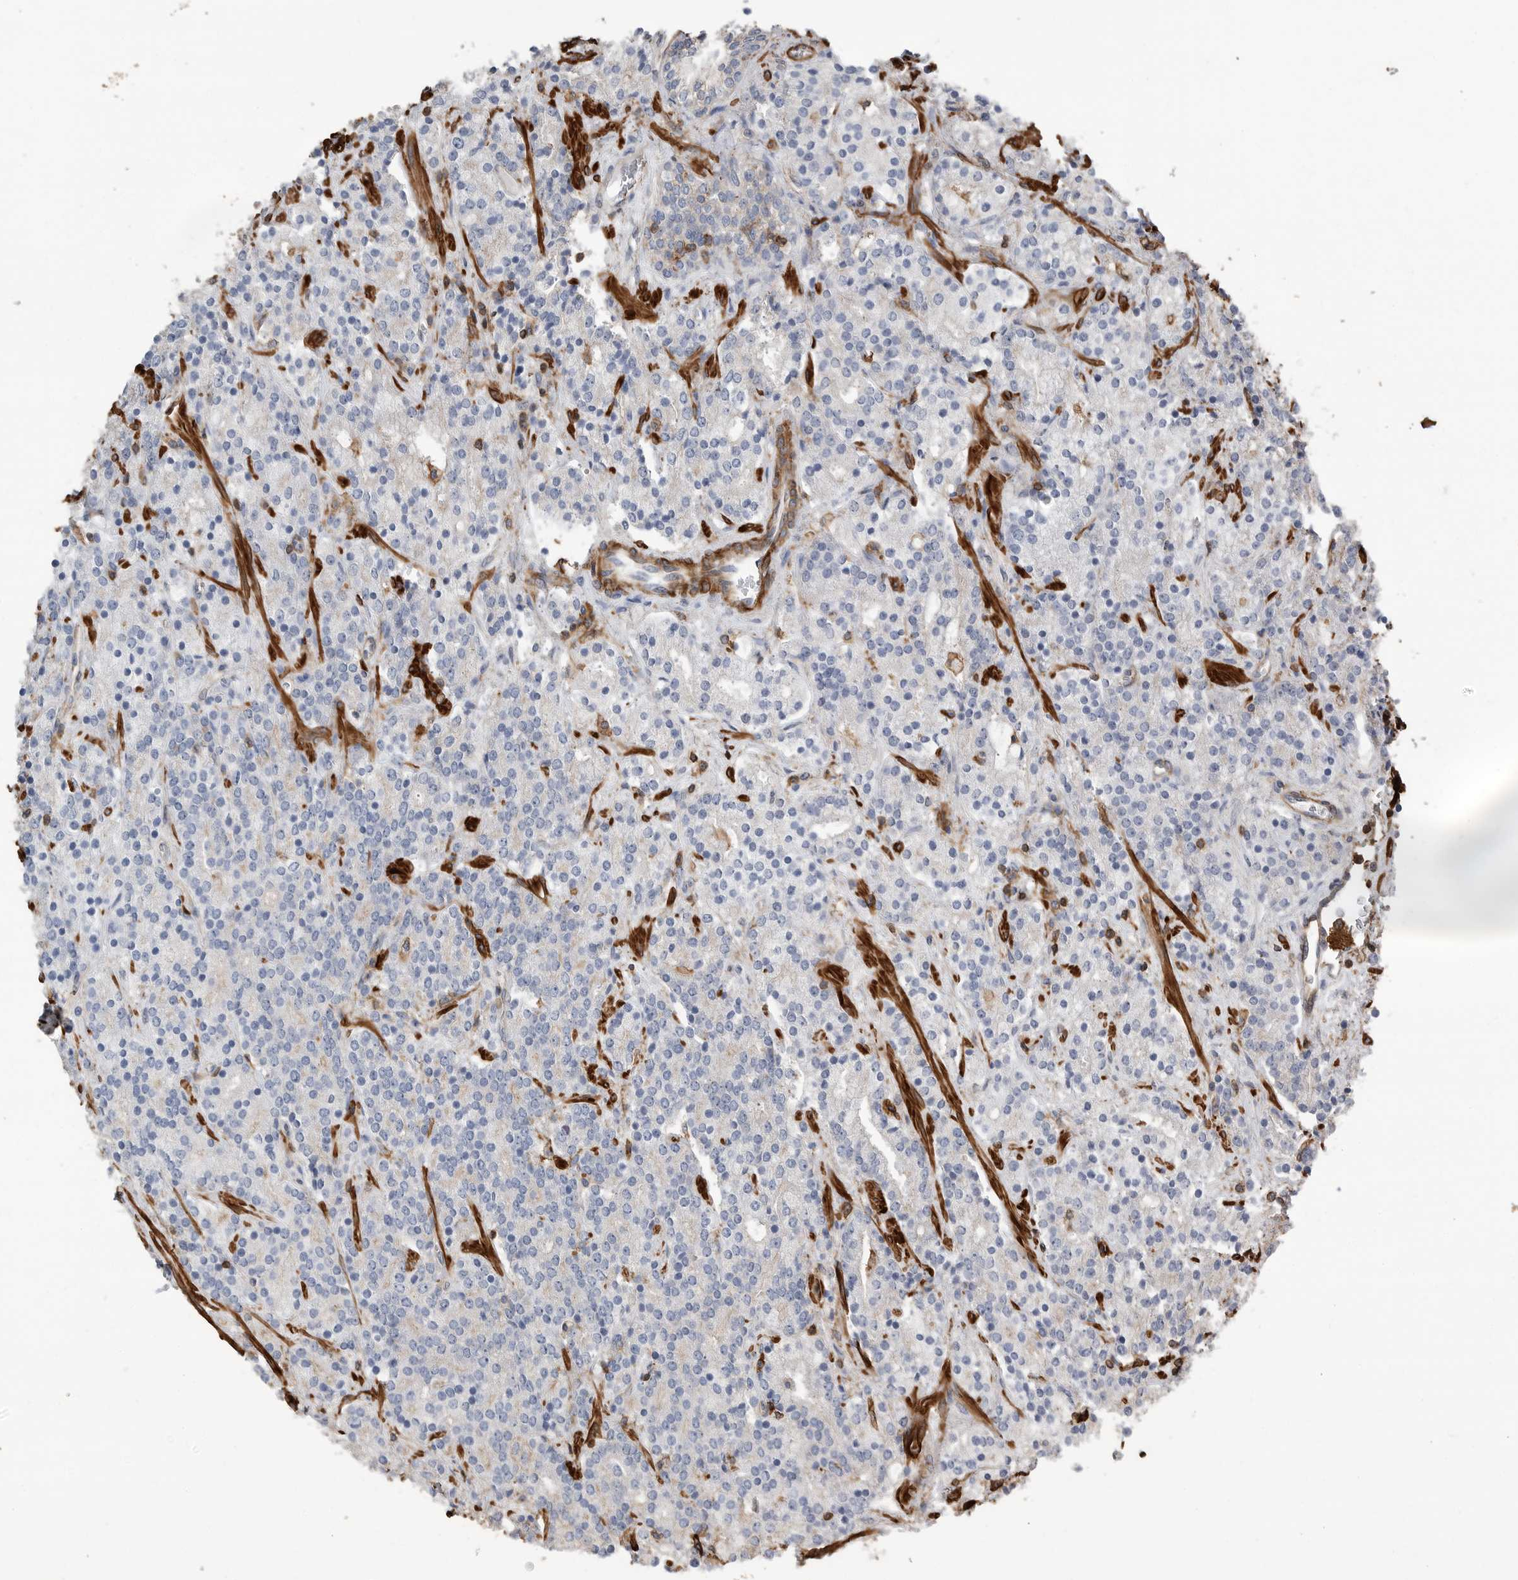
{"staining": {"intensity": "negative", "quantity": "none", "location": "none"}, "tissue": "prostate cancer", "cell_type": "Tumor cells", "image_type": "cancer", "snomed": [{"axis": "morphology", "description": "Adenocarcinoma, High grade"}, {"axis": "topography", "description": "Prostate"}], "caption": "DAB immunohistochemical staining of human prostate cancer displays no significant expression in tumor cells.", "gene": "GPER1", "patient": {"sex": "male", "age": 71}}